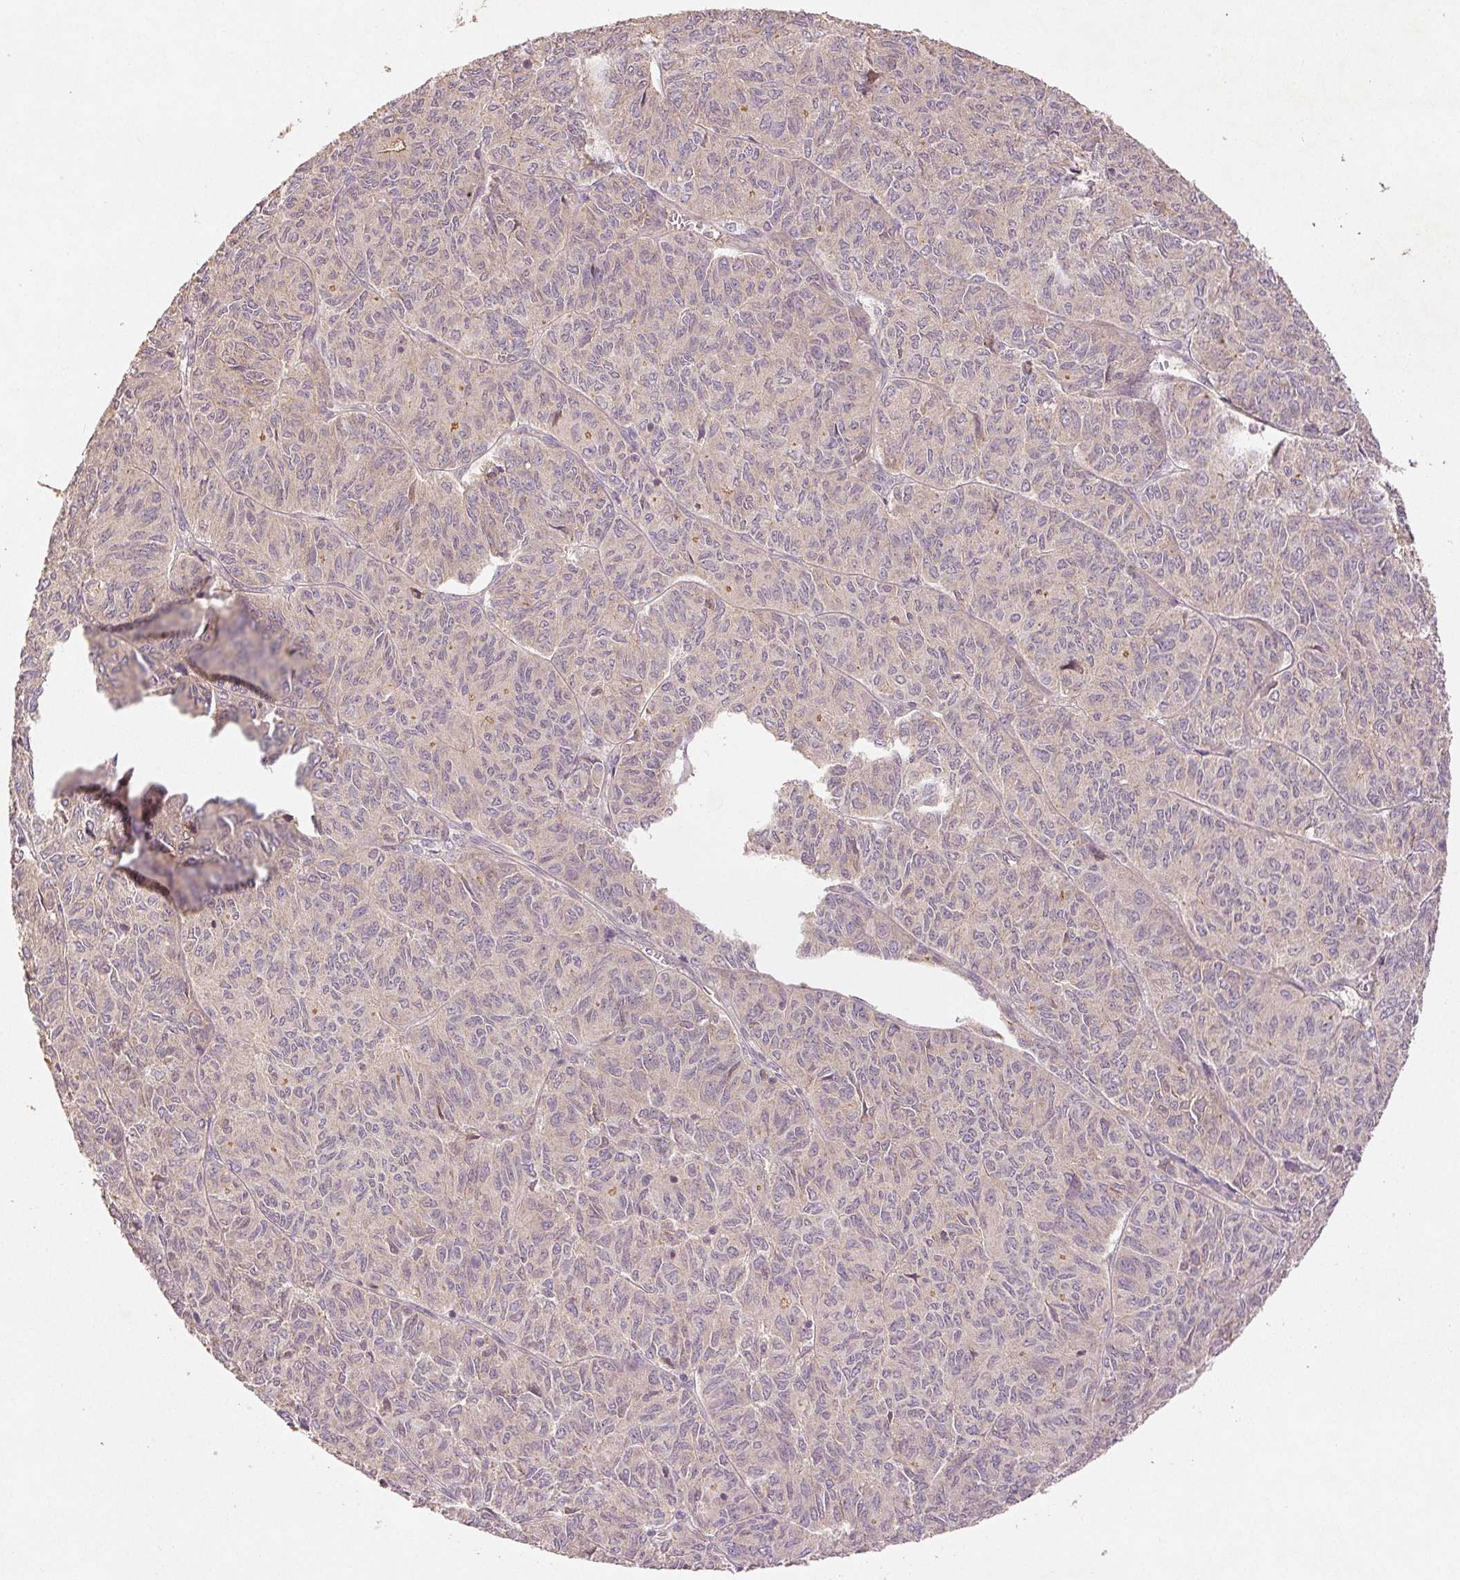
{"staining": {"intensity": "negative", "quantity": "none", "location": "none"}, "tissue": "ovarian cancer", "cell_type": "Tumor cells", "image_type": "cancer", "snomed": [{"axis": "morphology", "description": "Carcinoma, endometroid"}, {"axis": "topography", "description": "Ovary"}], "caption": "Immunohistochemistry of human ovarian endometroid carcinoma shows no expression in tumor cells.", "gene": "YIF1B", "patient": {"sex": "female", "age": 80}}